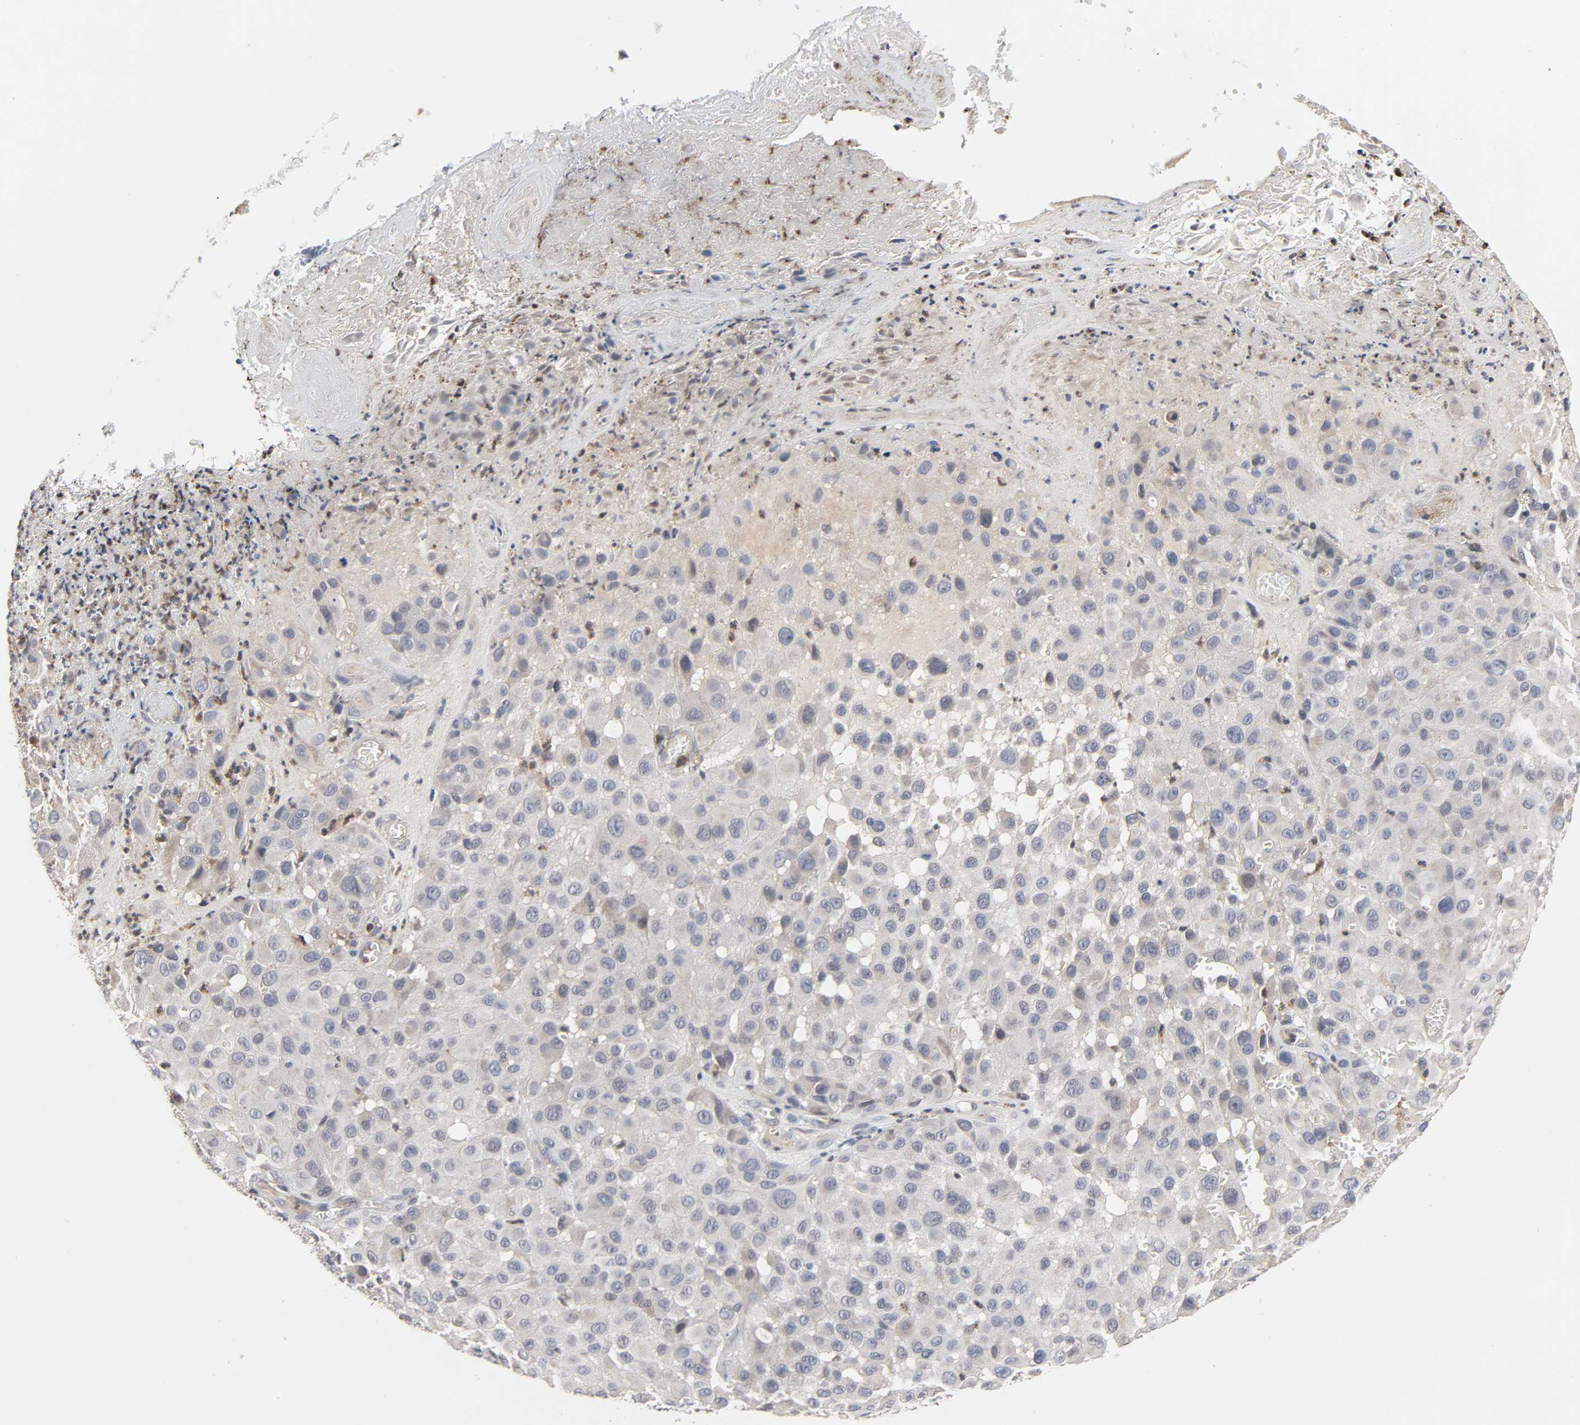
{"staining": {"intensity": "weak", "quantity": "<25%", "location": "cytoplasmic/membranous"}, "tissue": "melanoma", "cell_type": "Tumor cells", "image_type": "cancer", "snomed": [{"axis": "morphology", "description": "Malignant melanoma, NOS"}, {"axis": "topography", "description": "Skin"}], "caption": "This is a micrograph of immunohistochemistry staining of malignant melanoma, which shows no positivity in tumor cells.", "gene": "CCDC175", "patient": {"sex": "female", "age": 21}}